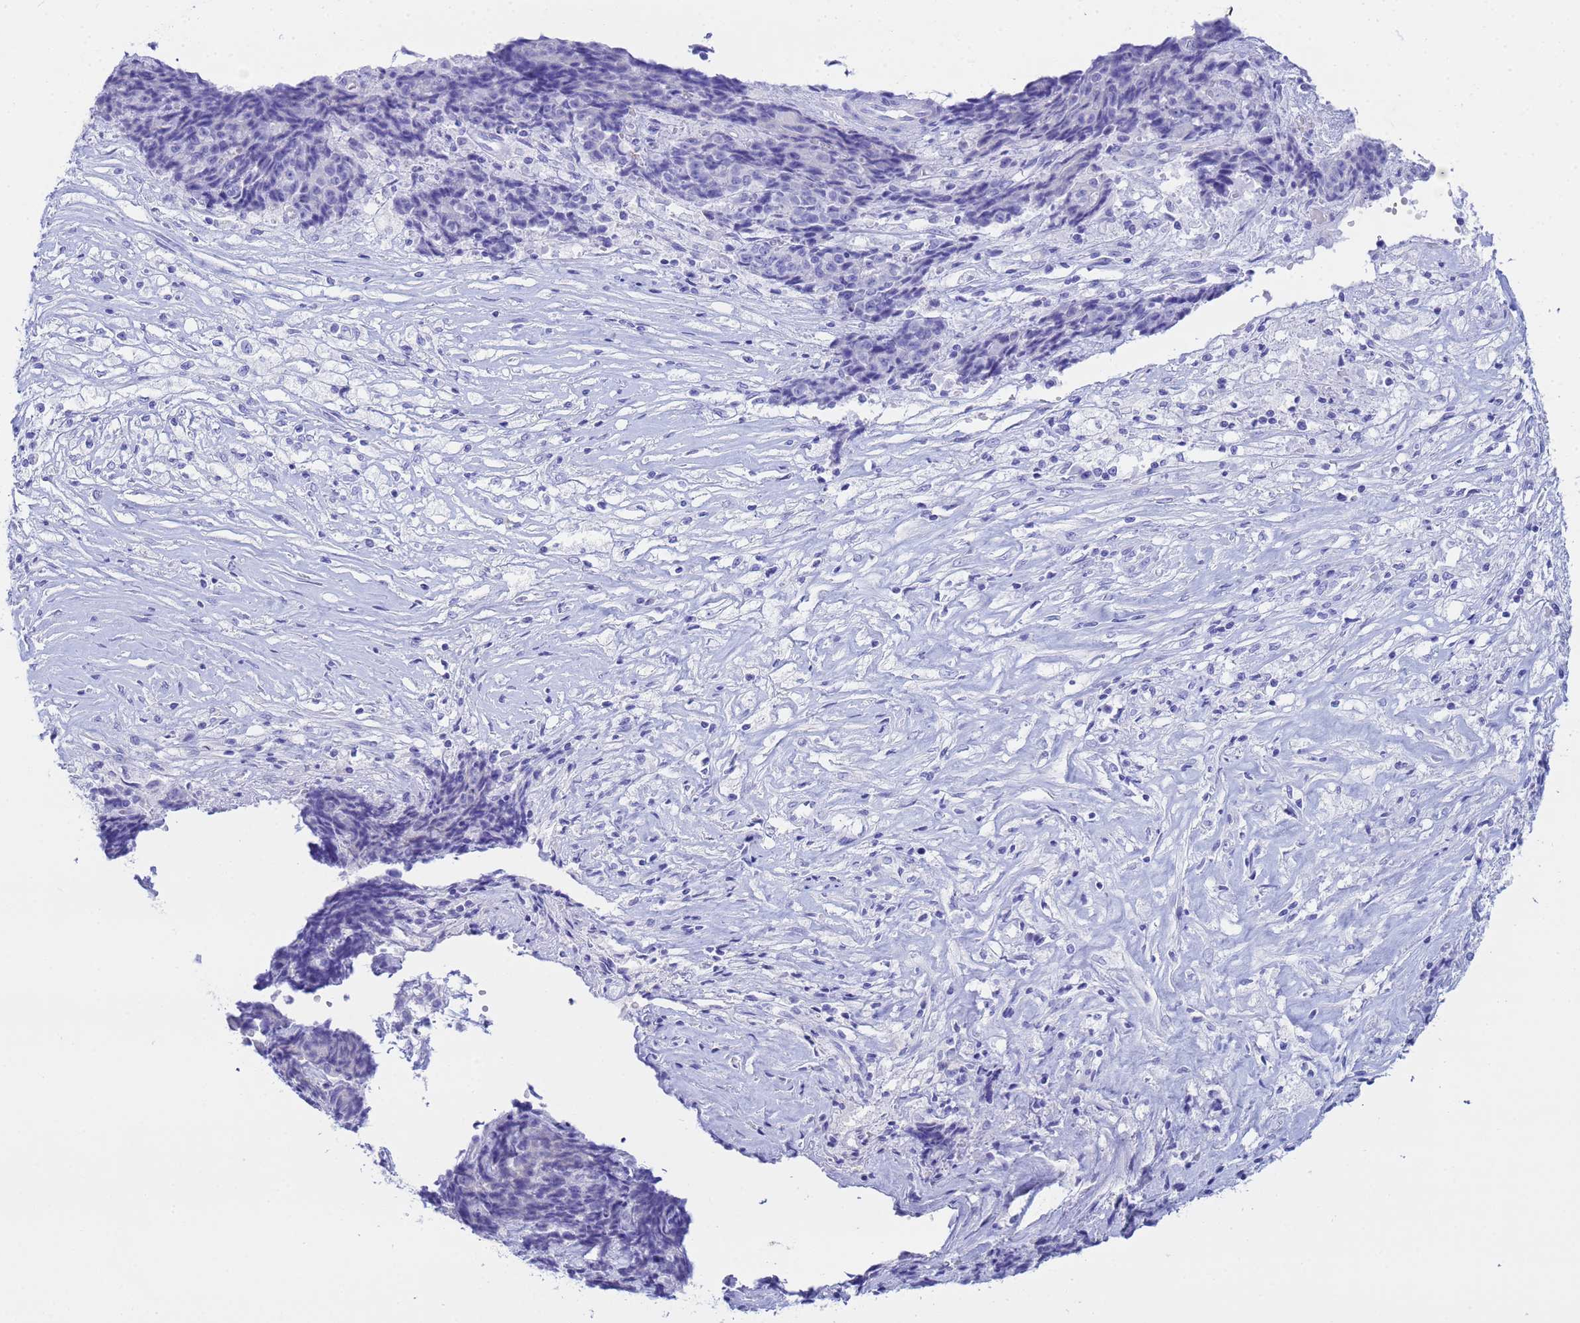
{"staining": {"intensity": "negative", "quantity": "none", "location": "none"}, "tissue": "ovarian cancer", "cell_type": "Tumor cells", "image_type": "cancer", "snomed": [{"axis": "morphology", "description": "Carcinoma, endometroid"}, {"axis": "topography", "description": "Ovary"}], "caption": "Micrograph shows no protein expression in tumor cells of ovarian cancer tissue. (Brightfield microscopy of DAB IHC at high magnification).", "gene": "AQP12A", "patient": {"sex": "female", "age": 42}}